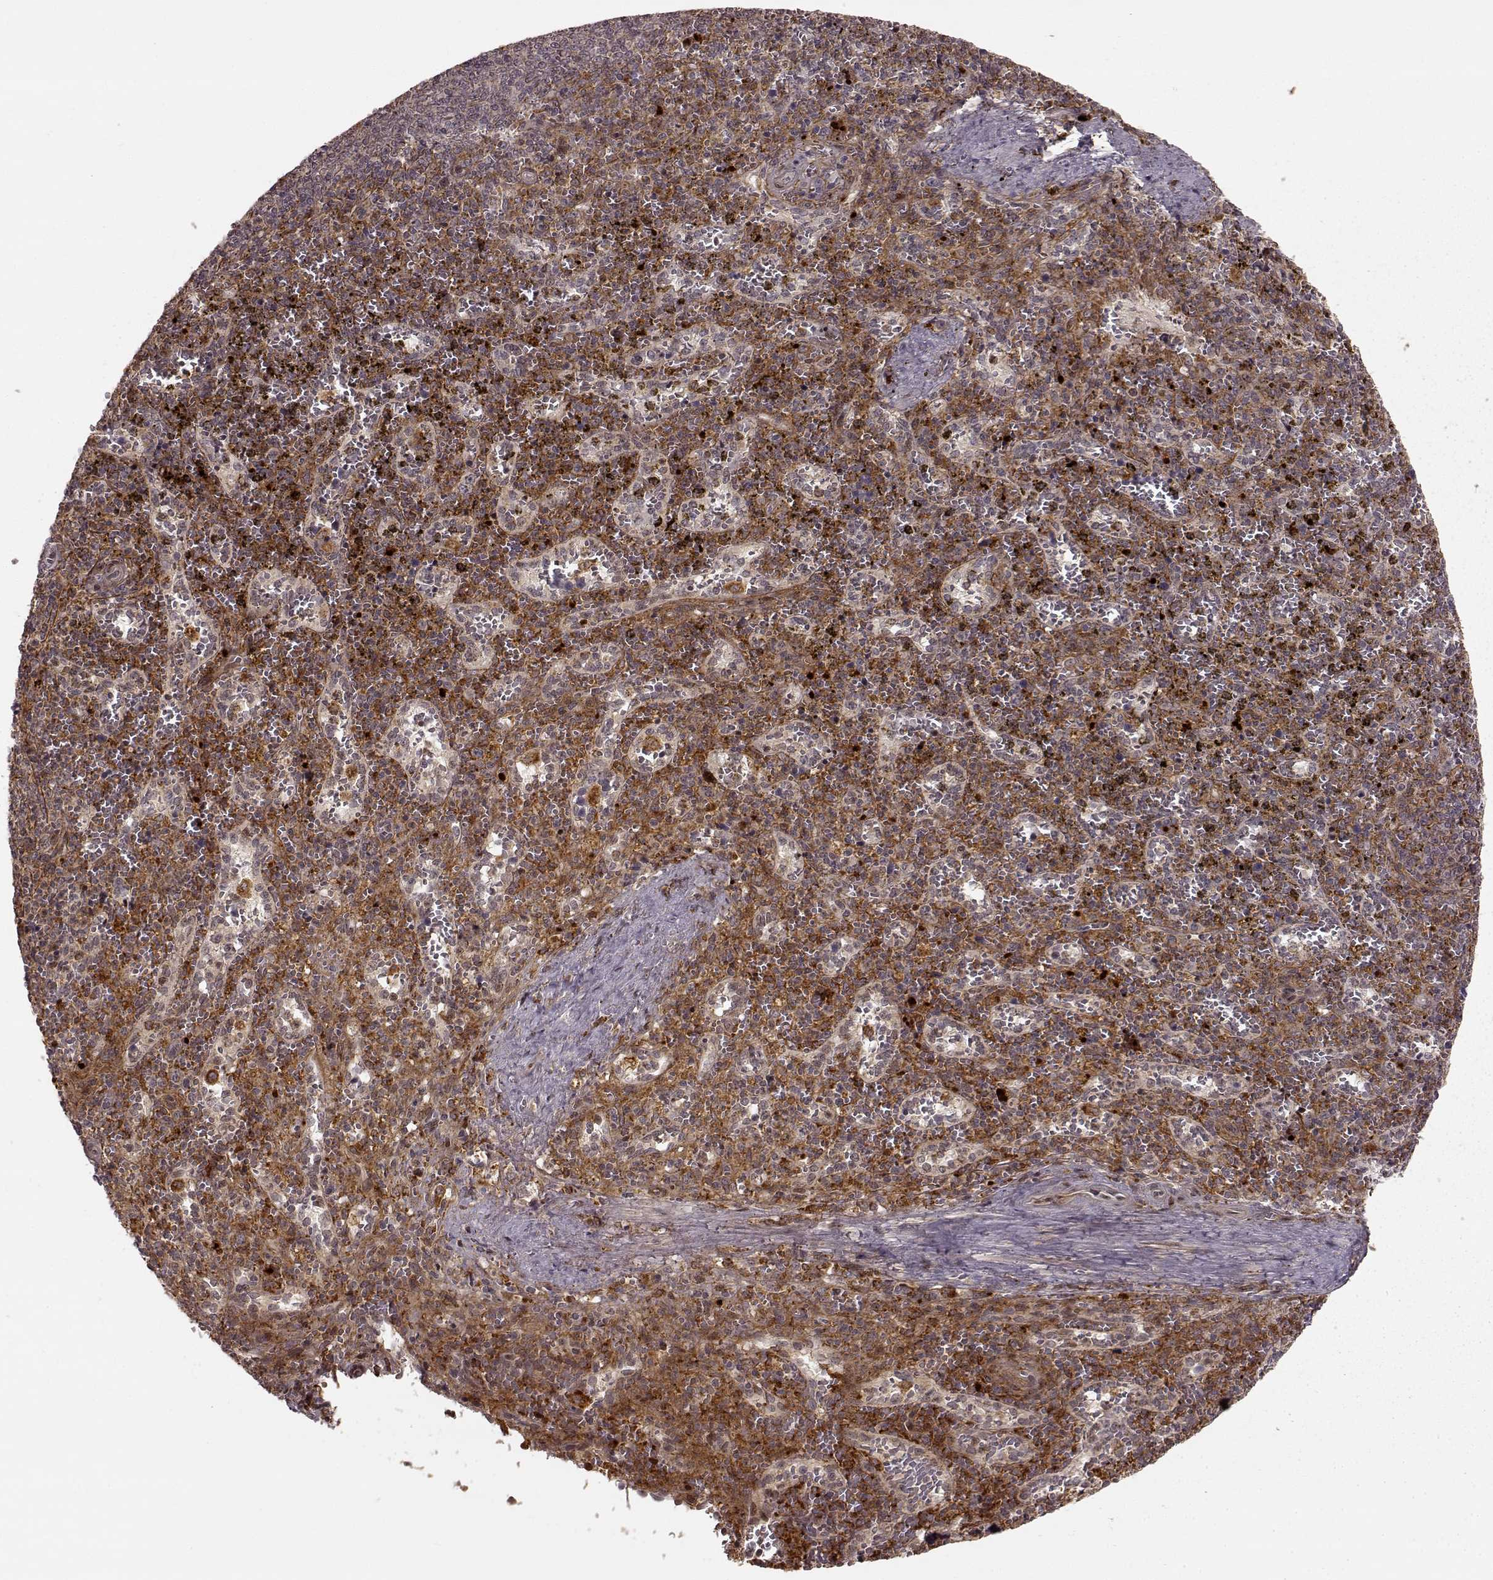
{"staining": {"intensity": "moderate", "quantity": "<25%", "location": "cytoplasmic/membranous"}, "tissue": "spleen", "cell_type": "Cells in red pulp", "image_type": "normal", "snomed": [{"axis": "morphology", "description": "Normal tissue, NOS"}, {"axis": "topography", "description": "Spleen"}], "caption": "Spleen stained with DAB (3,3'-diaminobenzidine) immunohistochemistry (IHC) demonstrates low levels of moderate cytoplasmic/membranous expression in about <25% of cells in red pulp.", "gene": "SLC12A9", "patient": {"sex": "female", "age": 50}}